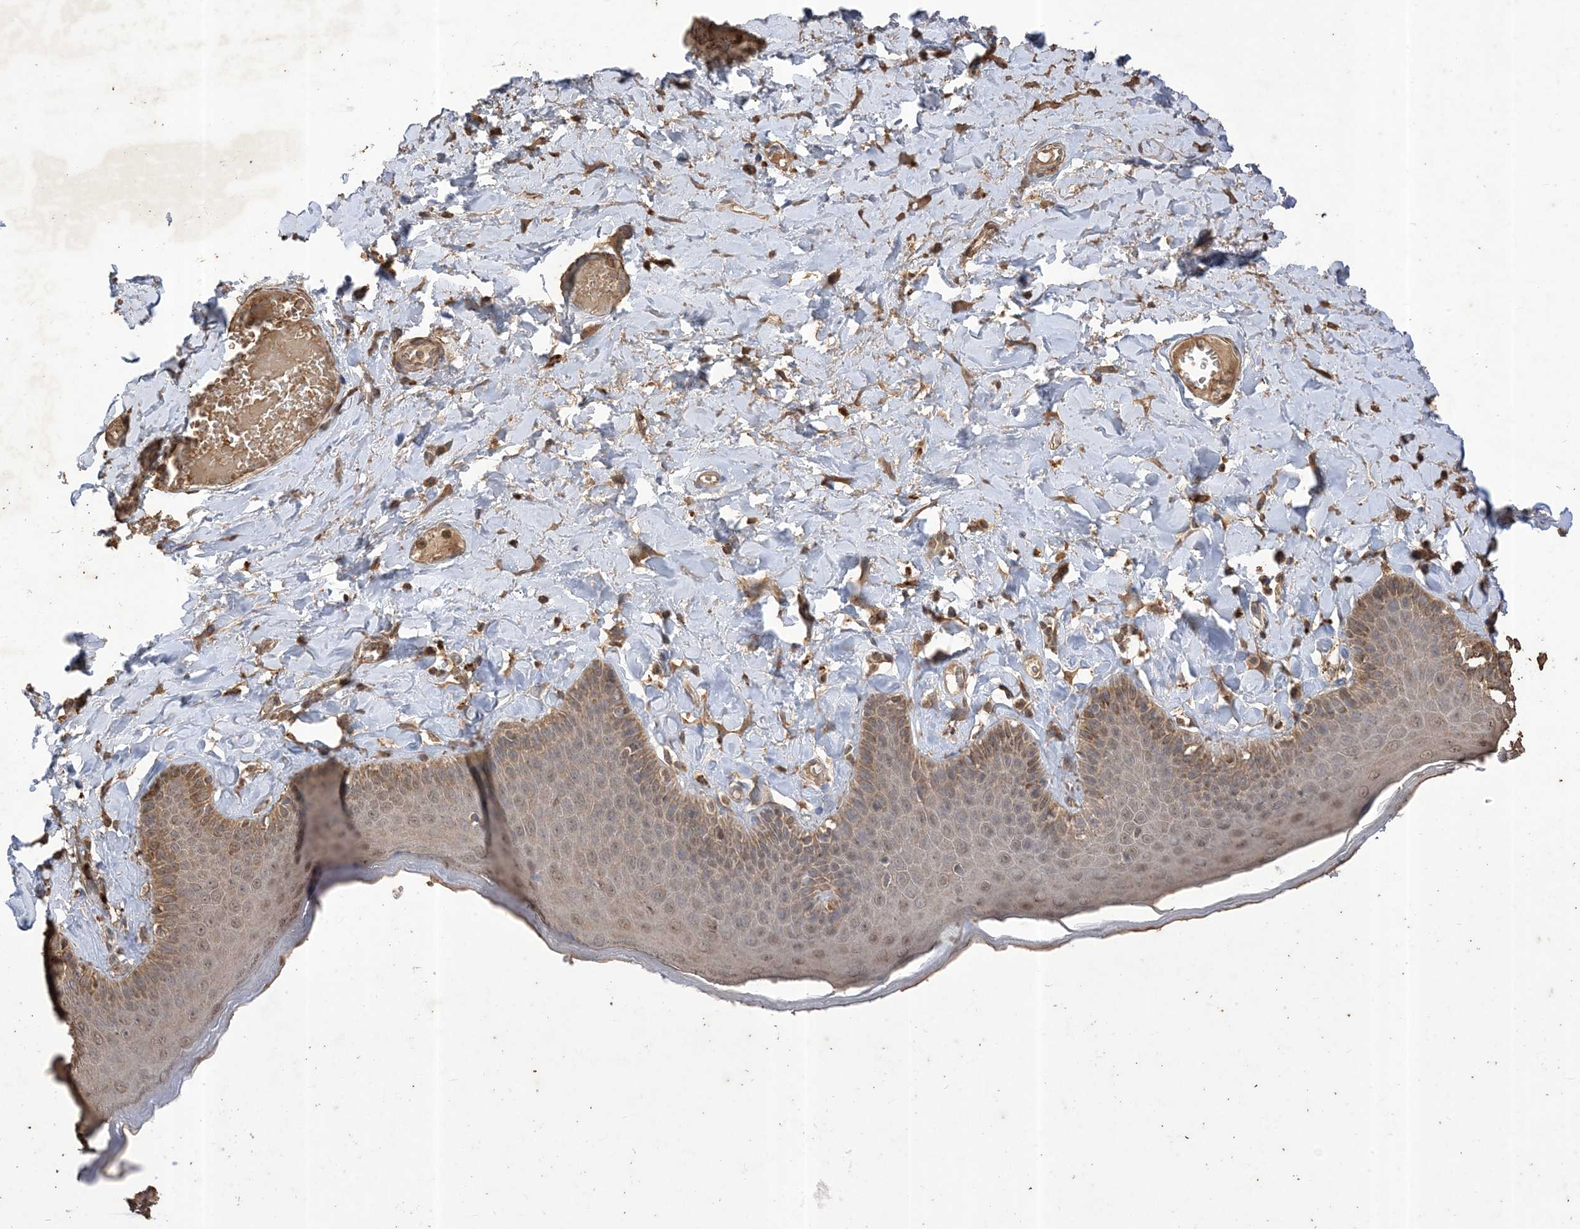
{"staining": {"intensity": "moderate", "quantity": "25%-75%", "location": "cytoplasmic/membranous"}, "tissue": "skin", "cell_type": "Epidermal cells", "image_type": "normal", "snomed": [{"axis": "morphology", "description": "Normal tissue, NOS"}, {"axis": "topography", "description": "Anal"}], "caption": "Immunohistochemical staining of unremarkable skin reveals medium levels of moderate cytoplasmic/membranous positivity in about 25%-75% of epidermal cells.", "gene": "HPS4", "patient": {"sex": "male", "age": 69}}